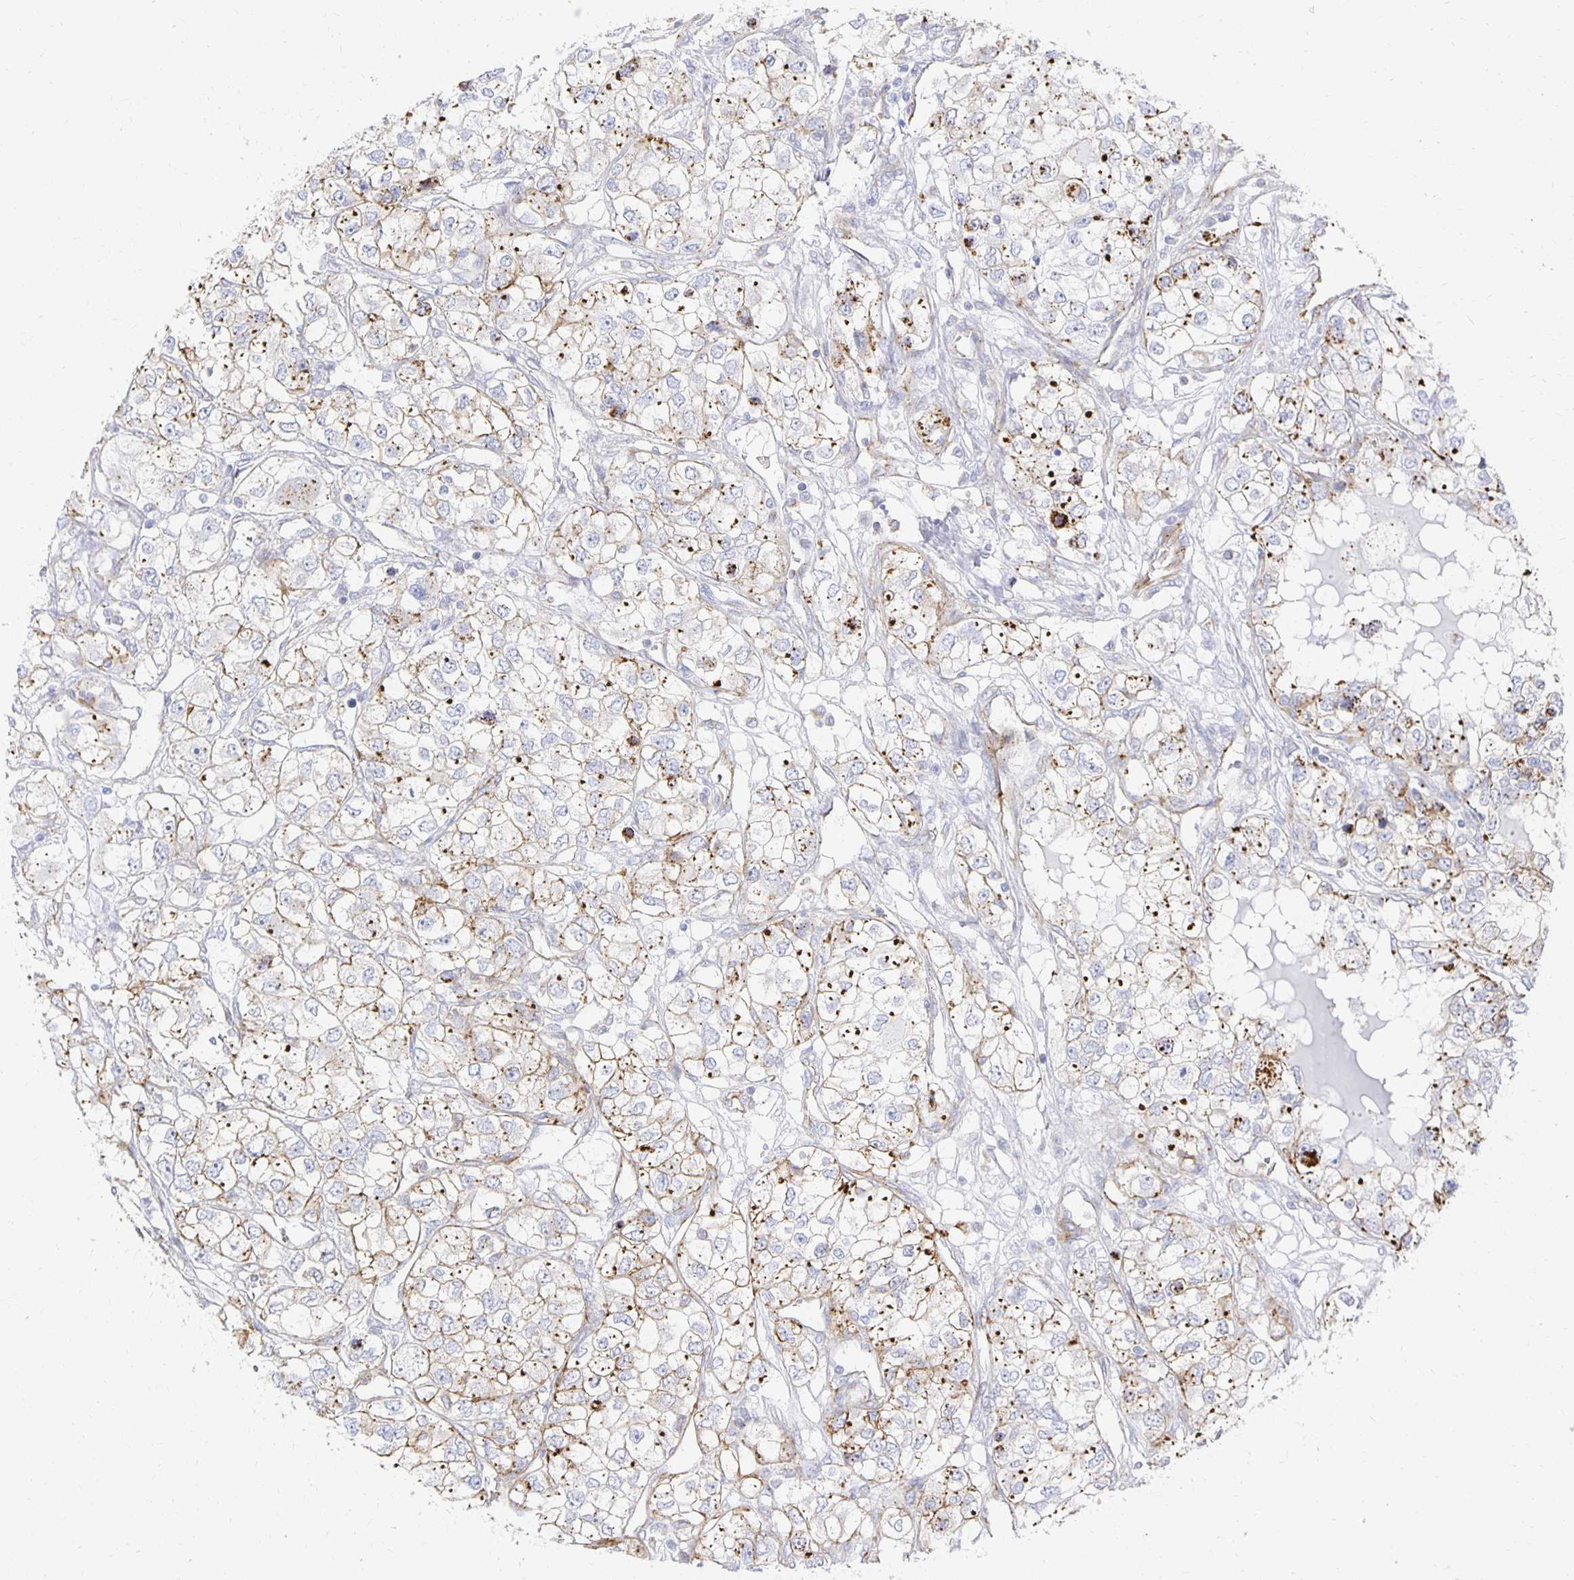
{"staining": {"intensity": "moderate", "quantity": ">75%", "location": "cytoplasmic/membranous"}, "tissue": "renal cancer", "cell_type": "Tumor cells", "image_type": "cancer", "snomed": [{"axis": "morphology", "description": "Adenocarcinoma, NOS"}, {"axis": "topography", "description": "Kidney"}], "caption": "The micrograph shows staining of renal adenocarcinoma, revealing moderate cytoplasmic/membranous protein staining (brown color) within tumor cells. (Brightfield microscopy of DAB IHC at high magnification).", "gene": "TAAR1", "patient": {"sex": "female", "age": 59}}